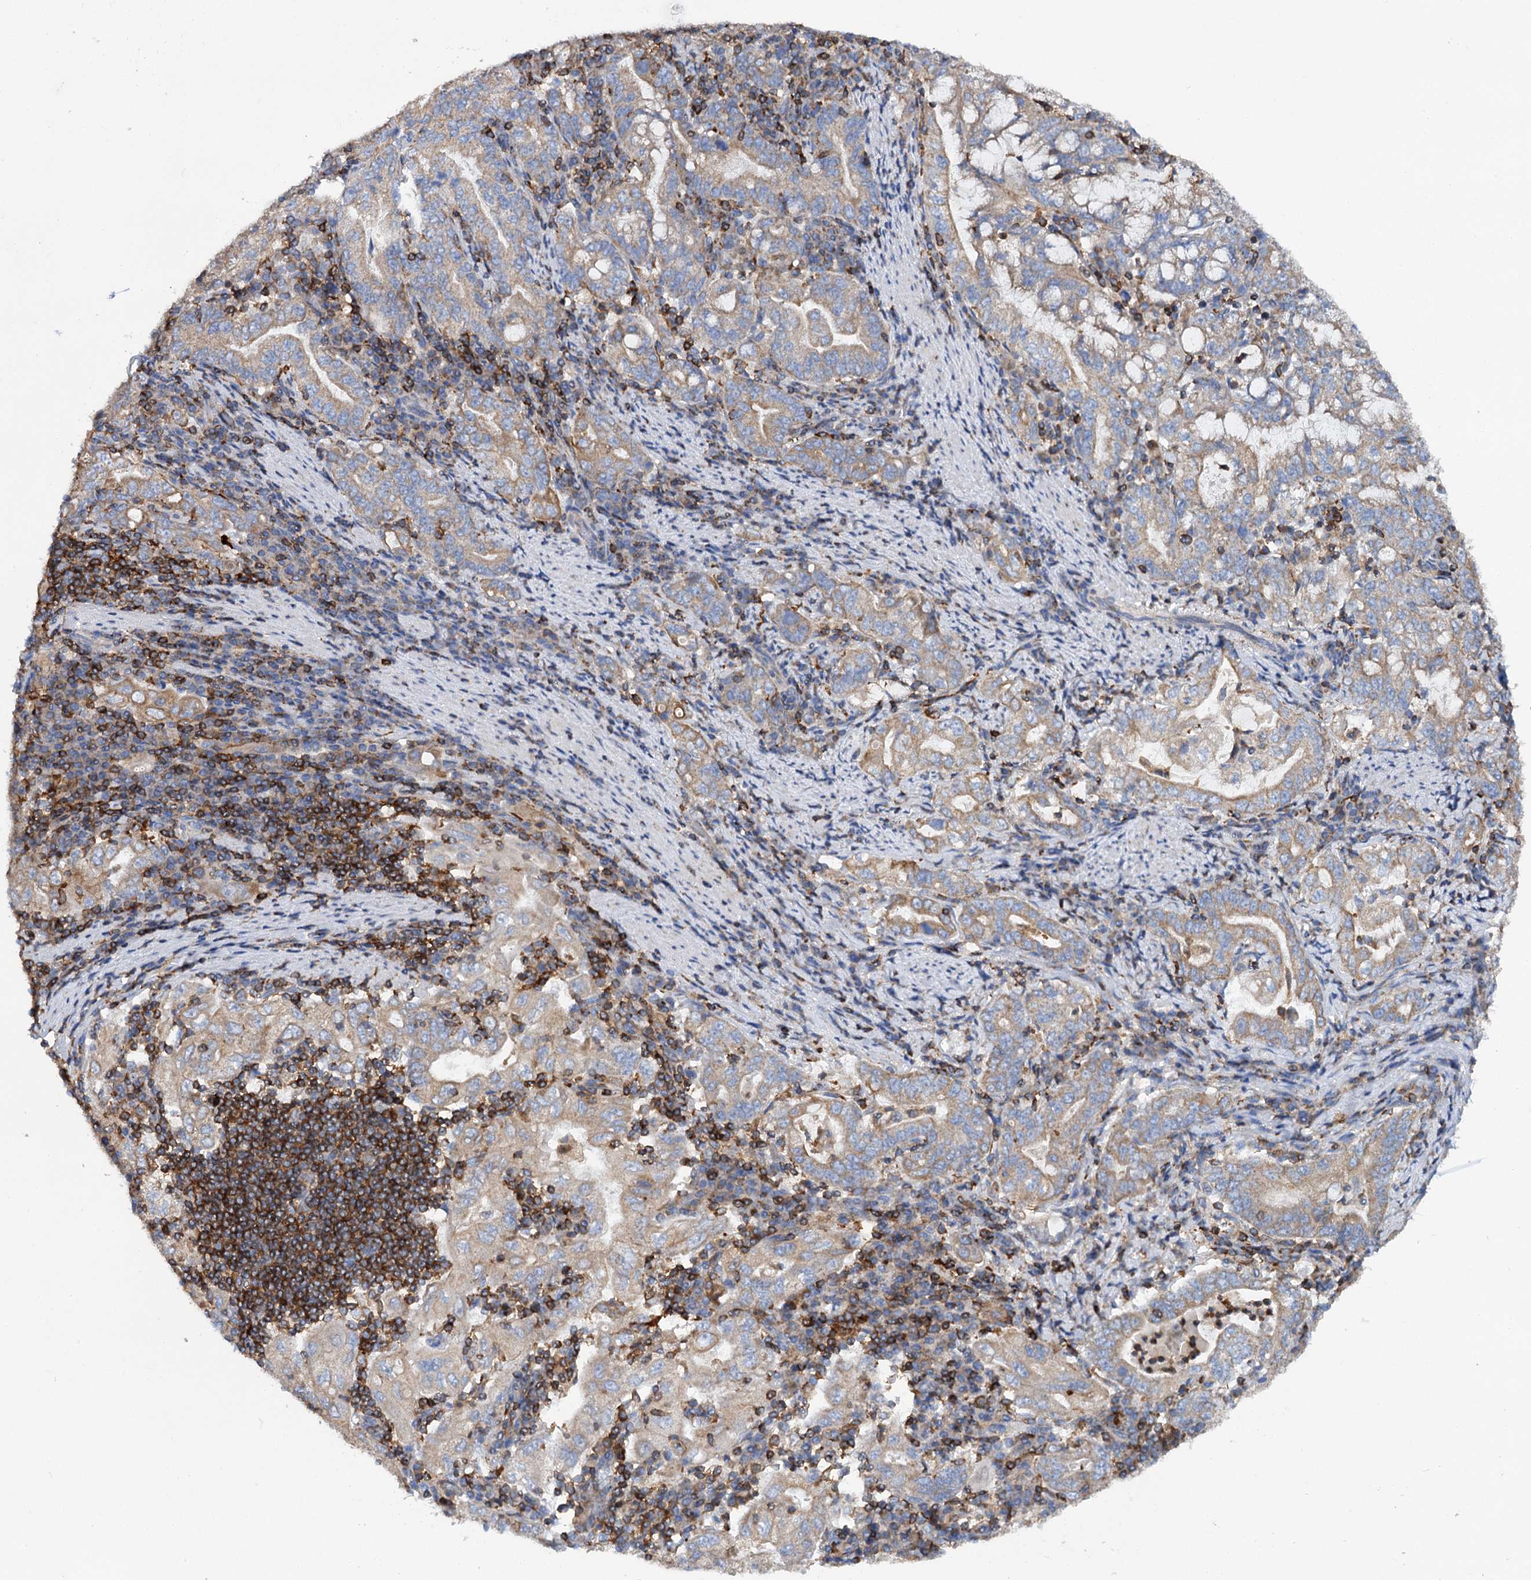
{"staining": {"intensity": "weak", "quantity": ">75%", "location": "cytoplasmic/membranous"}, "tissue": "stomach cancer", "cell_type": "Tumor cells", "image_type": "cancer", "snomed": [{"axis": "morphology", "description": "Normal tissue, NOS"}, {"axis": "morphology", "description": "Adenocarcinoma, NOS"}, {"axis": "topography", "description": "Esophagus"}, {"axis": "topography", "description": "Stomach, upper"}, {"axis": "topography", "description": "Peripheral nerve tissue"}], "caption": "A histopathology image of human stomach cancer stained for a protein demonstrates weak cytoplasmic/membranous brown staining in tumor cells.", "gene": "UBASH3B", "patient": {"sex": "male", "age": 62}}